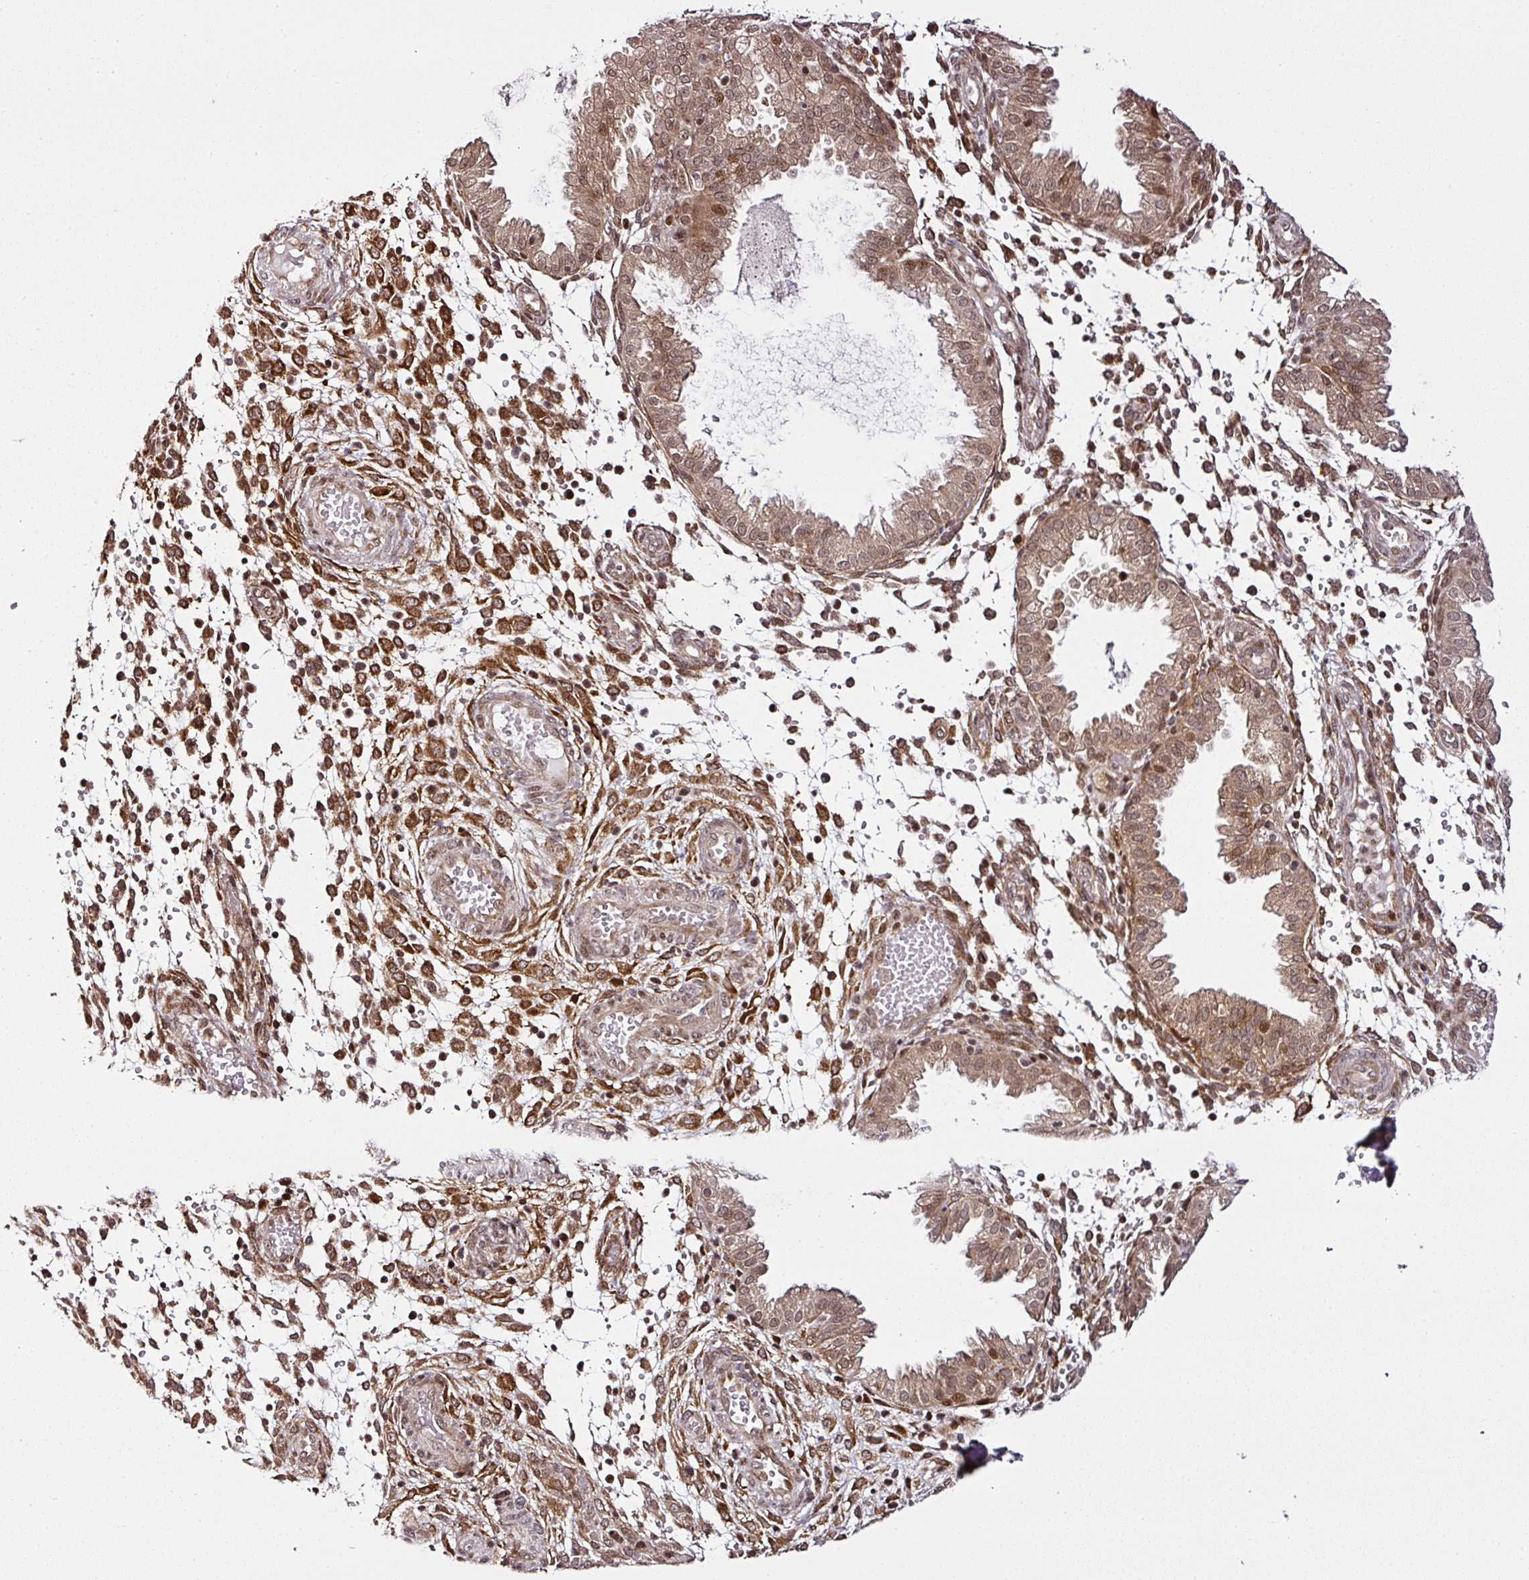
{"staining": {"intensity": "moderate", "quantity": "<25%", "location": "cytoplasmic/membranous,nuclear"}, "tissue": "endometrium", "cell_type": "Cells in endometrial stroma", "image_type": "normal", "snomed": [{"axis": "morphology", "description": "Normal tissue, NOS"}, {"axis": "topography", "description": "Endometrium"}], "caption": "IHC (DAB) staining of normal human endometrium exhibits moderate cytoplasmic/membranous,nuclear protein staining in about <25% of cells in endometrial stroma.", "gene": "COPRS", "patient": {"sex": "female", "age": 33}}